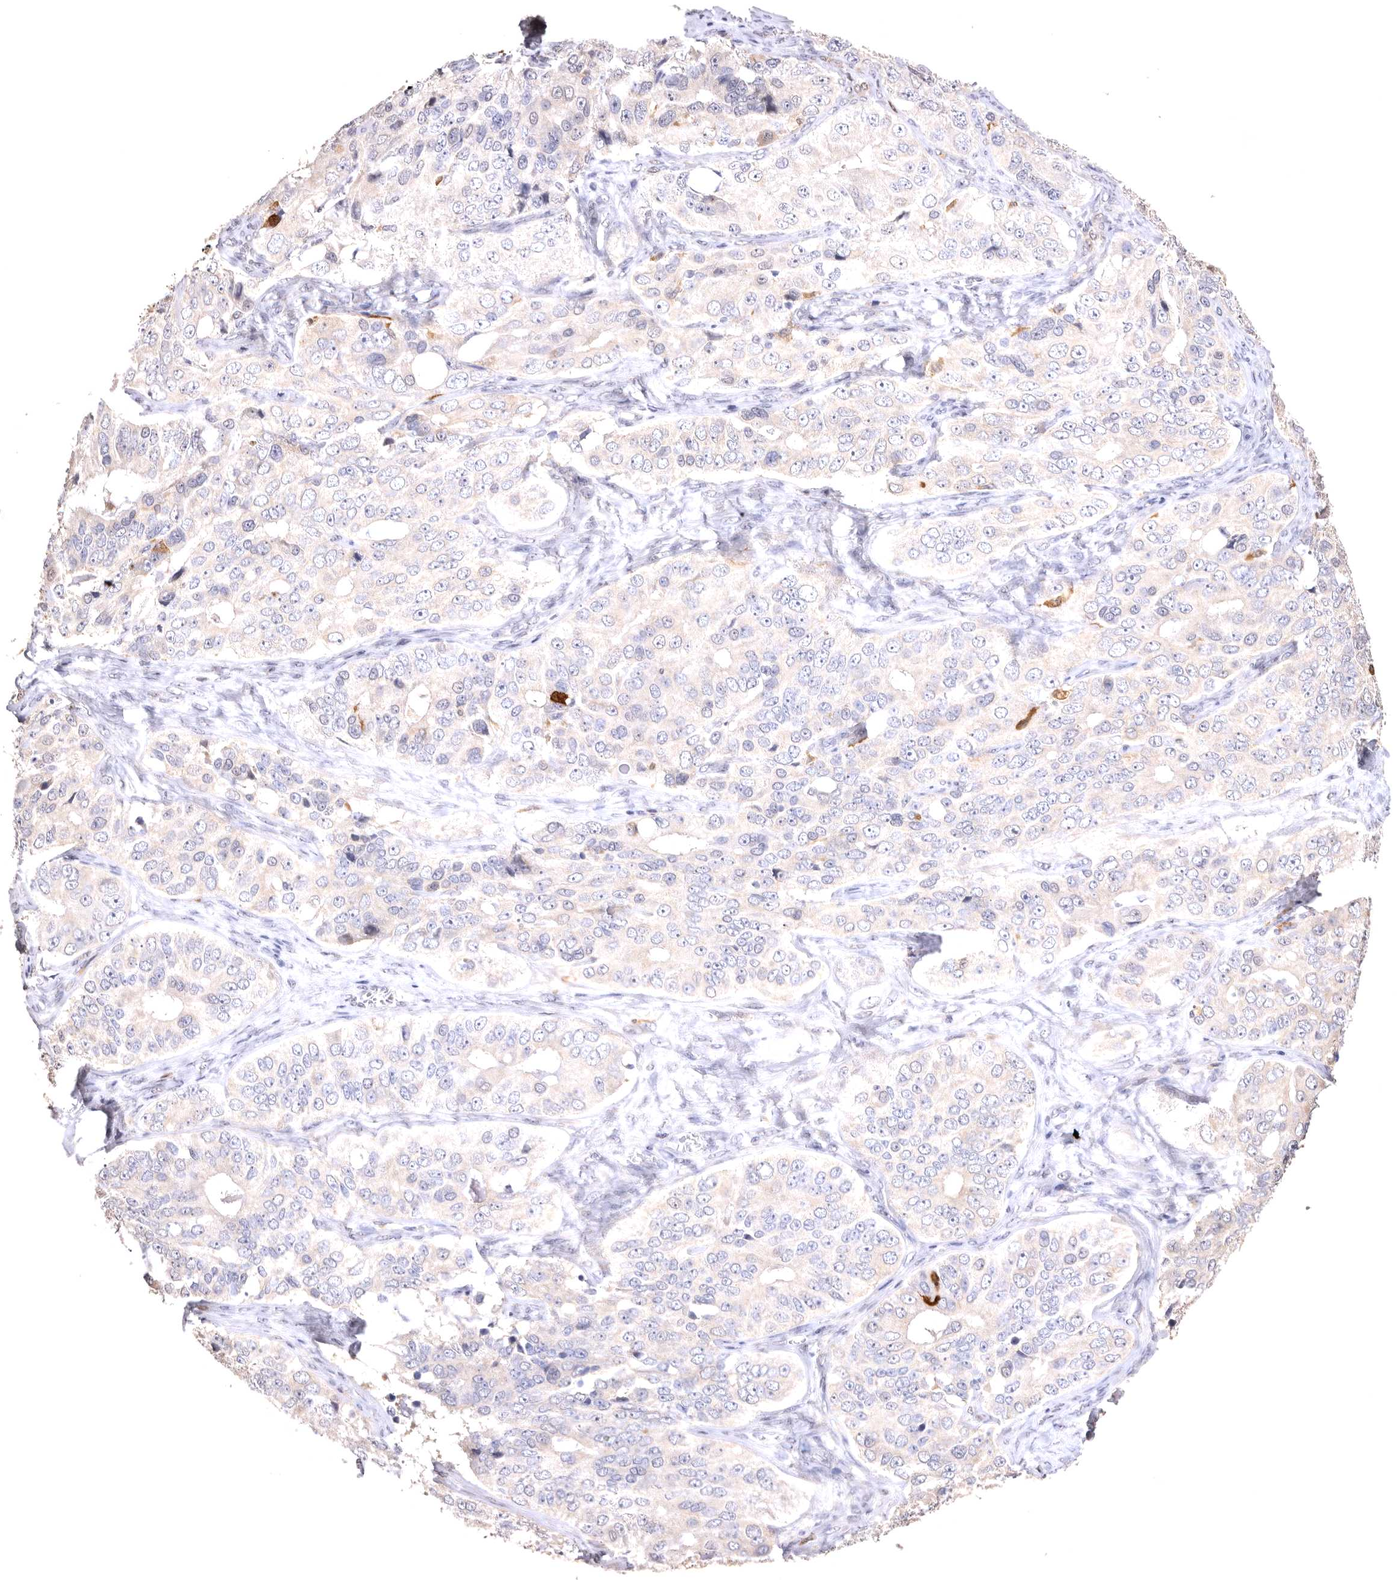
{"staining": {"intensity": "negative", "quantity": "none", "location": "none"}, "tissue": "ovarian cancer", "cell_type": "Tumor cells", "image_type": "cancer", "snomed": [{"axis": "morphology", "description": "Carcinoma, endometroid"}, {"axis": "topography", "description": "Ovary"}], "caption": "Immunohistochemistry (IHC) of human ovarian cancer demonstrates no expression in tumor cells. (DAB IHC visualized using brightfield microscopy, high magnification).", "gene": "VPS45", "patient": {"sex": "female", "age": 51}}